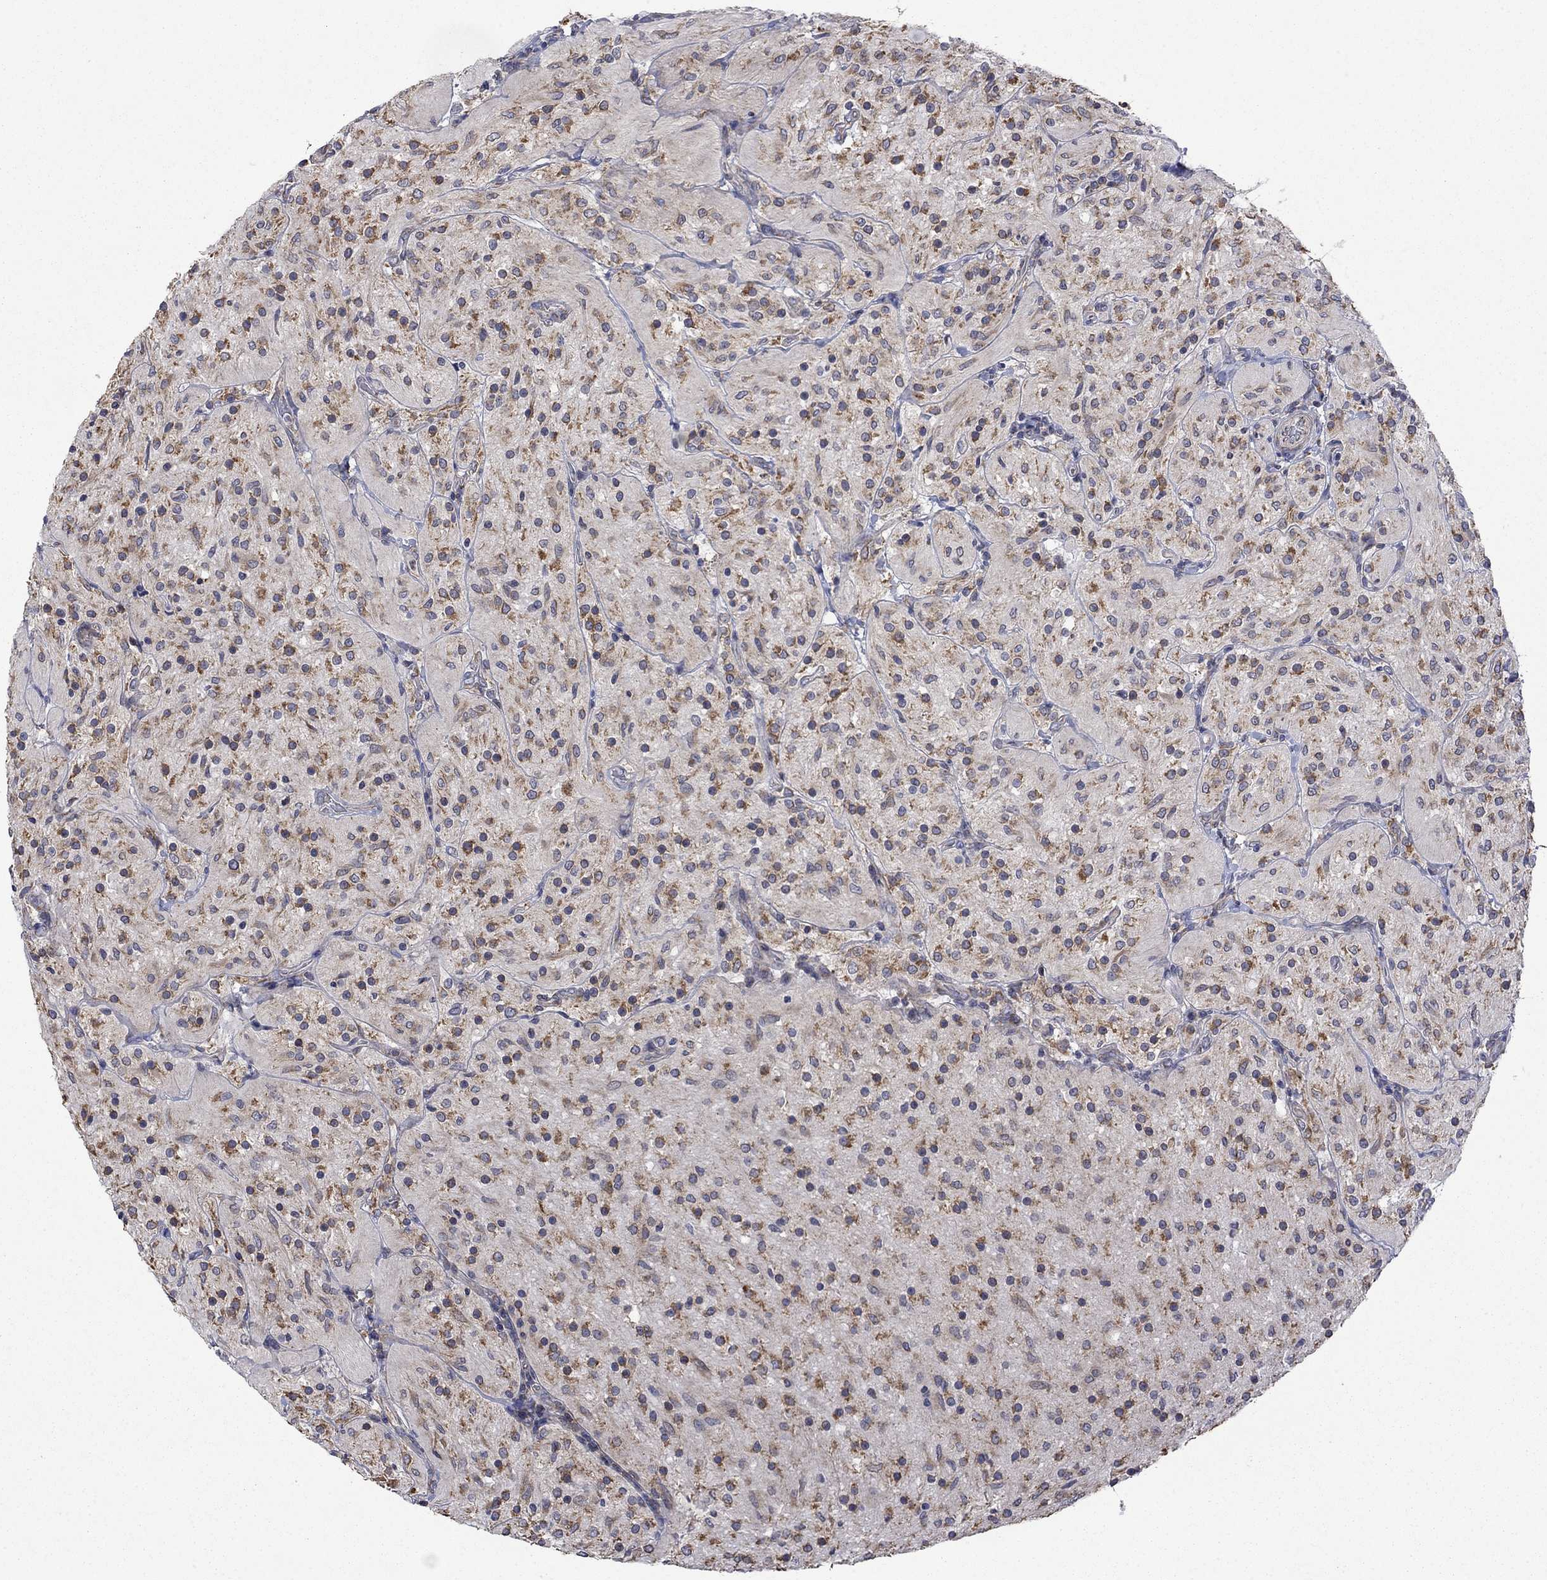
{"staining": {"intensity": "moderate", "quantity": ">75%", "location": "cytoplasmic/membranous"}, "tissue": "glioma", "cell_type": "Tumor cells", "image_type": "cancer", "snomed": [{"axis": "morphology", "description": "Glioma, malignant, Low grade"}, {"axis": "topography", "description": "Brain"}], "caption": "Malignant glioma (low-grade) tissue reveals moderate cytoplasmic/membranous positivity in about >75% of tumor cells, visualized by immunohistochemistry.", "gene": "FURIN", "patient": {"sex": "male", "age": 3}}